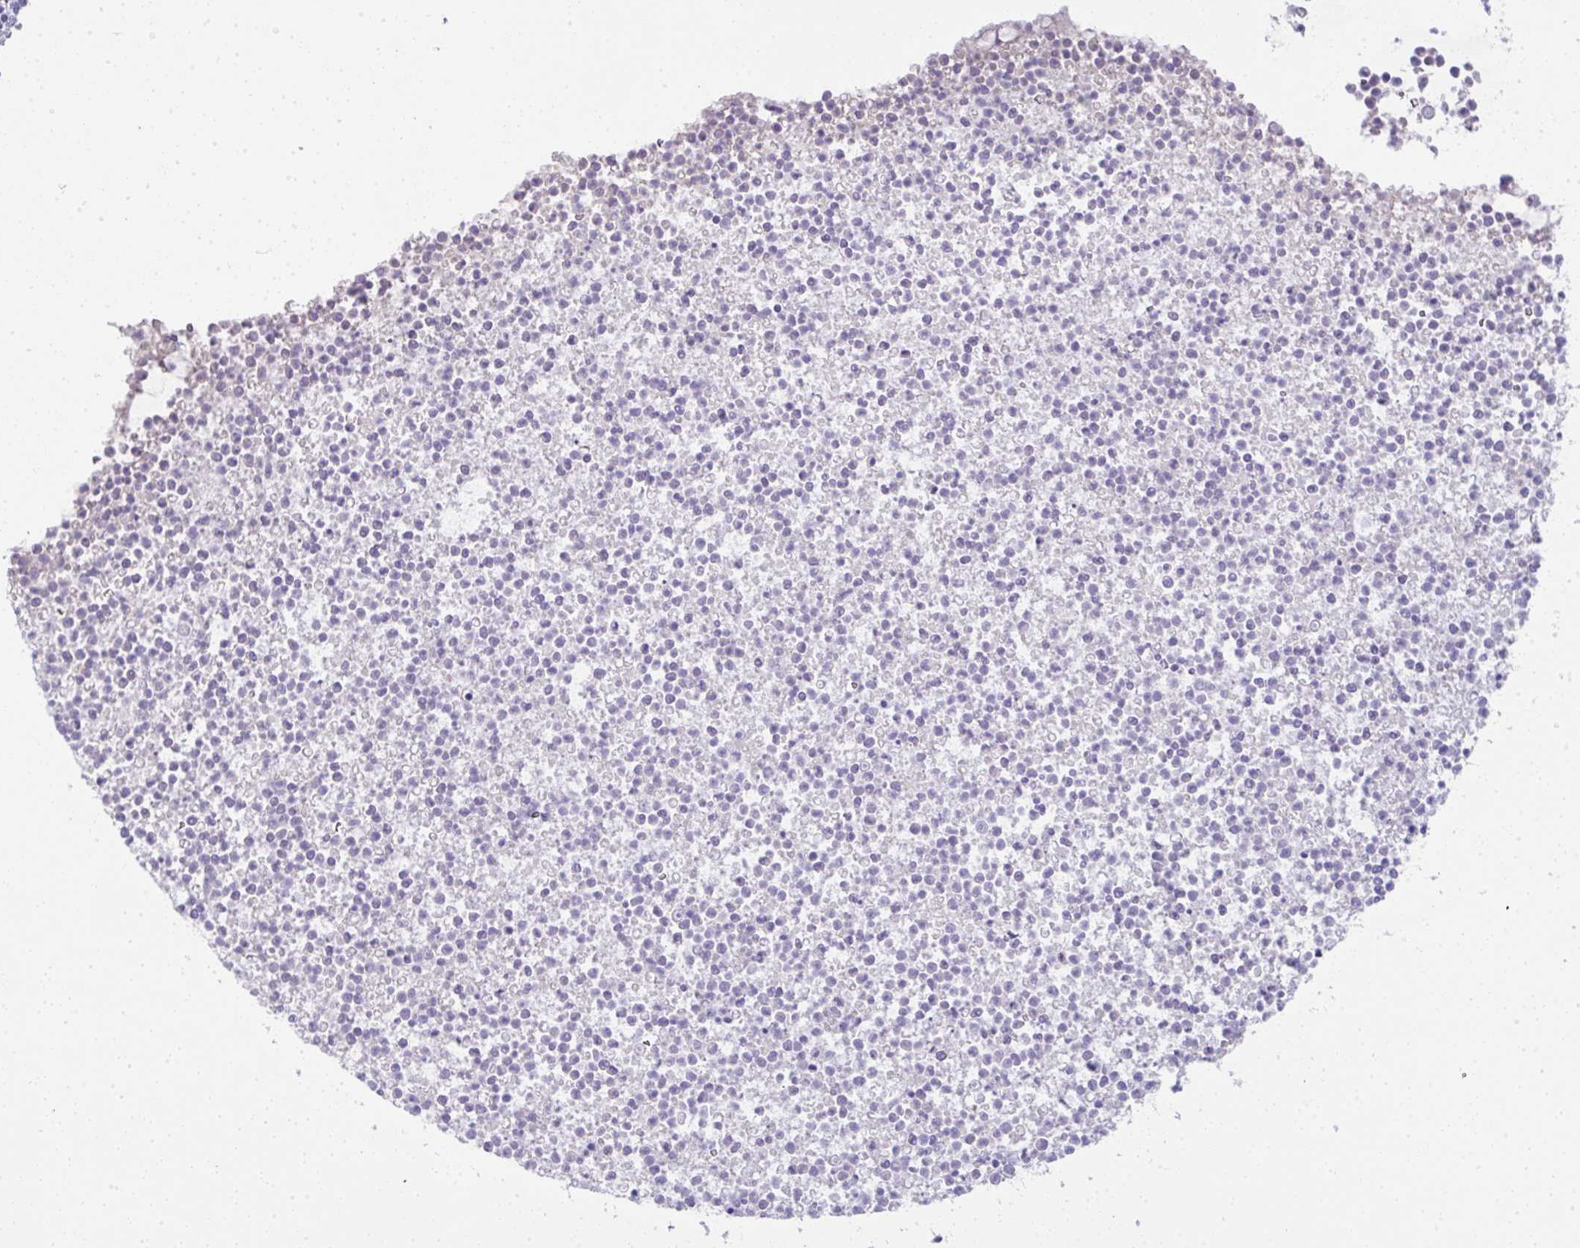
{"staining": {"intensity": "moderate", "quantity": "25%-75%", "location": "cytoplasmic/membranous"}, "tissue": "bronchus", "cell_type": "Respiratory epithelial cells", "image_type": "normal", "snomed": [{"axis": "morphology", "description": "Normal tissue, NOS"}, {"axis": "topography", "description": "Cartilage tissue"}, {"axis": "topography", "description": "Bronchus"}], "caption": "IHC (DAB (3,3'-diaminobenzidine)) staining of normal human bronchus shows moderate cytoplasmic/membranous protein expression in approximately 25%-75% of respiratory epithelial cells.", "gene": "FAM177A1", "patient": {"sex": "male", "age": 56}}